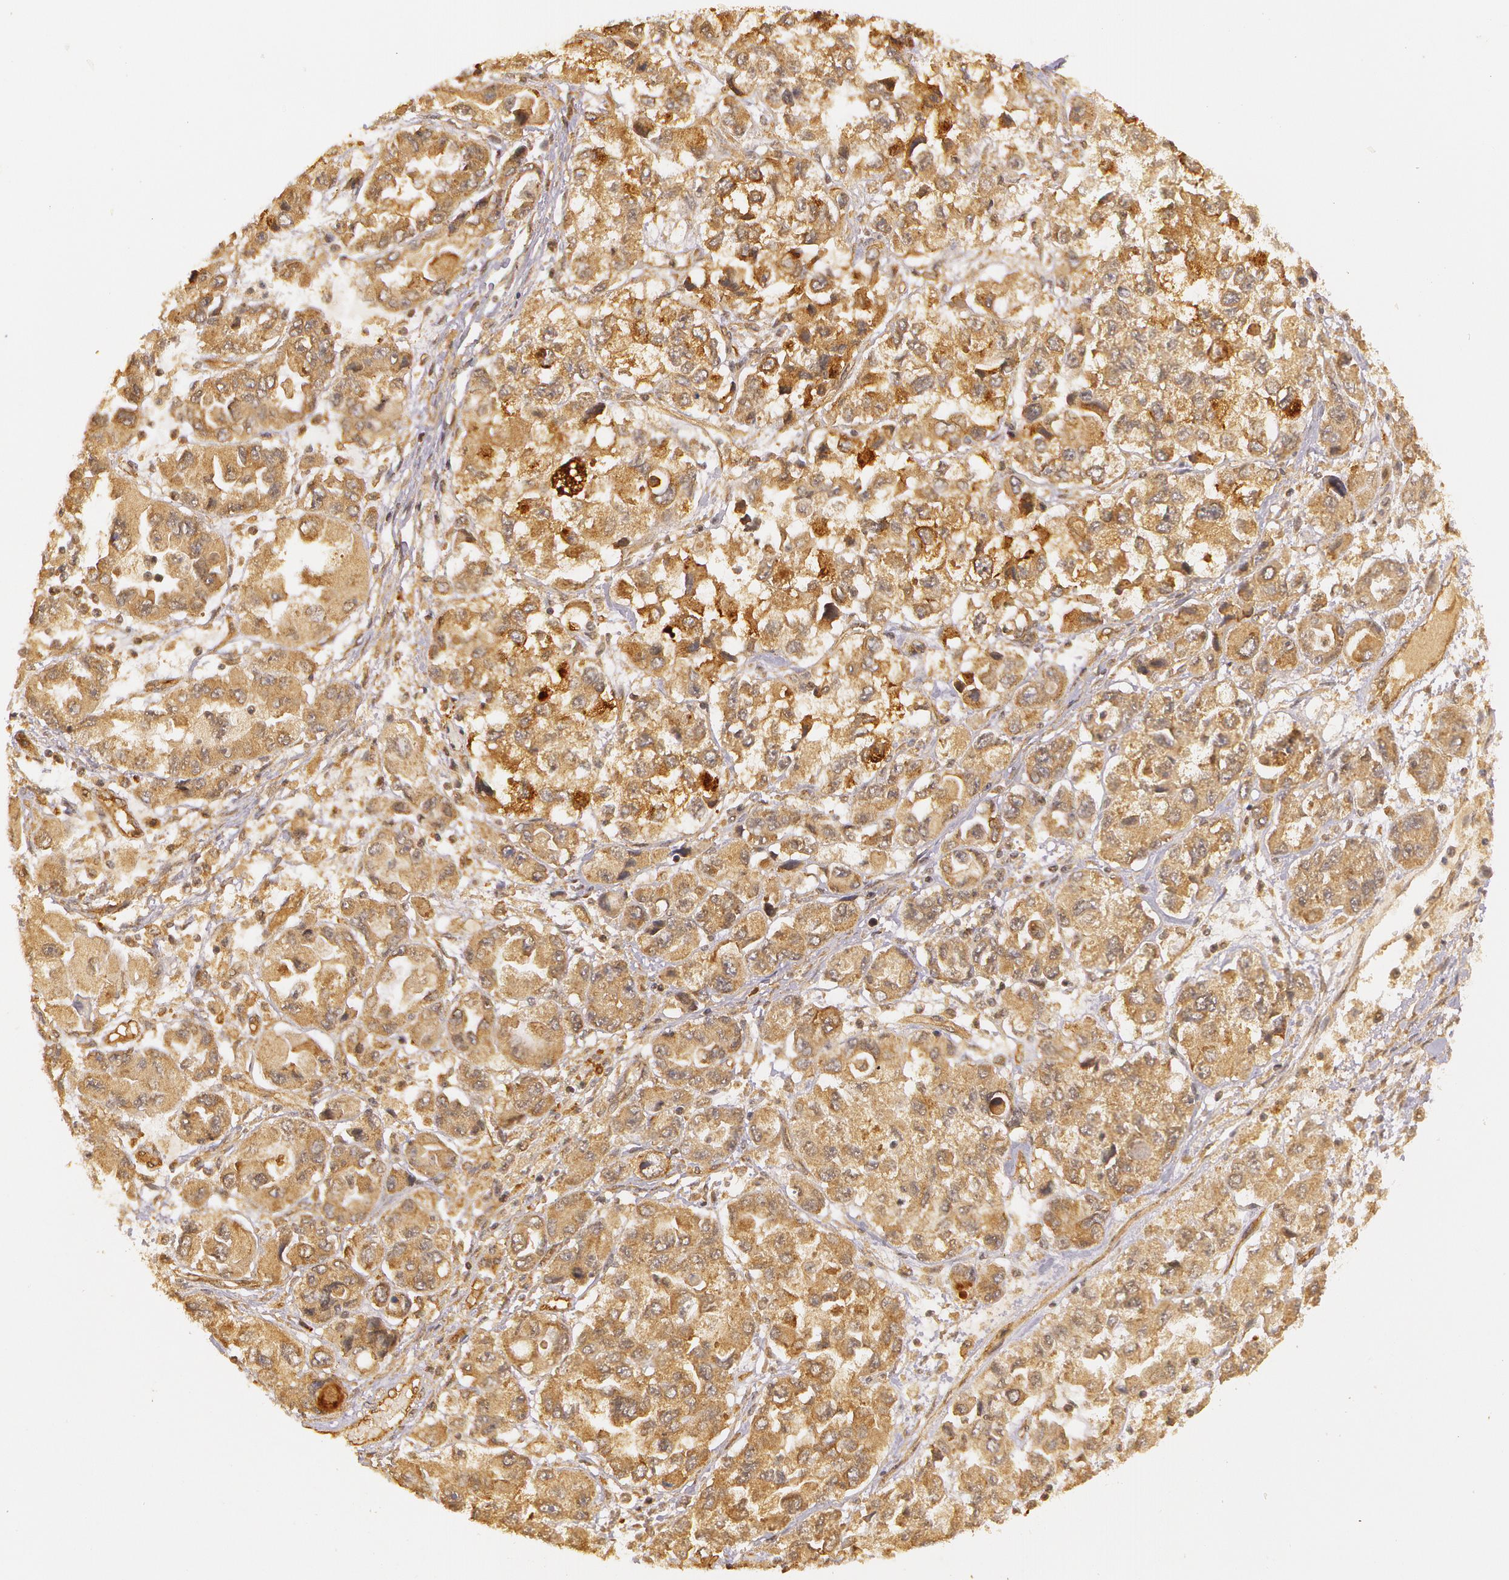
{"staining": {"intensity": "moderate", "quantity": ">75%", "location": "cytoplasmic/membranous"}, "tissue": "ovarian cancer", "cell_type": "Tumor cells", "image_type": "cancer", "snomed": [{"axis": "morphology", "description": "Cystadenocarcinoma, serous, NOS"}, {"axis": "topography", "description": "Ovary"}], "caption": "This is a histology image of IHC staining of ovarian cancer, which shows moderate staining in the cytoplasmic/membranous of tumor cells.", "gene": "ASCC2", "patient": {"sex": "female", "age": 84}}